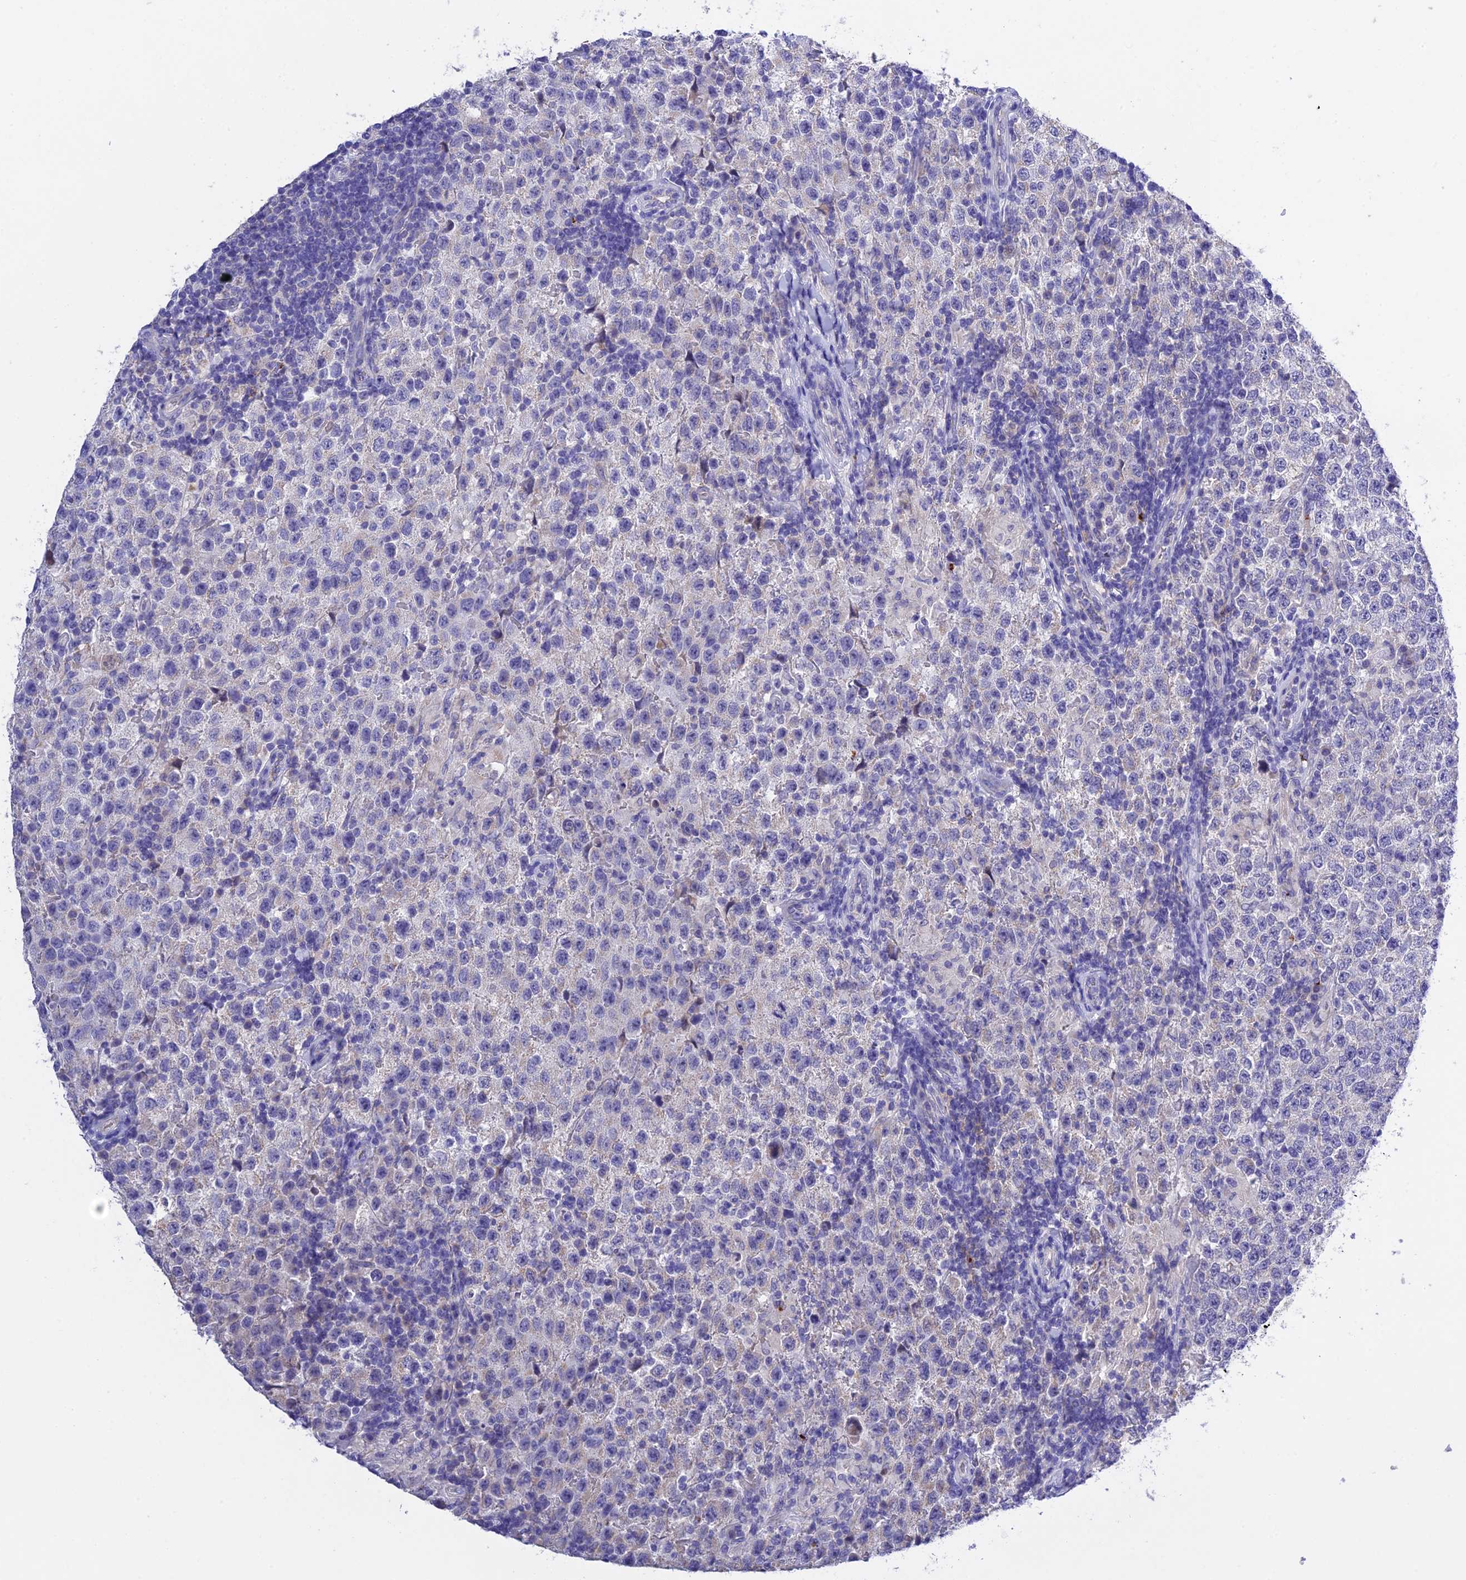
{"staining": {"intensity": "negative", "quantity": "none", "location": "none"}, "tissue": "testis cancer", "cell_type": "Tumor cells", "image_type": "cancer", "snomed": [{"axis": "morphology", "description": "Seminoma, NOS"}, {"axis": "morphology", "description": "Carcinoma, Embryonal, NOS"}, {"axis": "topography", "description": "Testis"}], "caption": "Tumor cells show no significant staining in testis cancer (seminoma).", "gene": "MS4A5", "patient": {"sex": "male", "age": 41}}